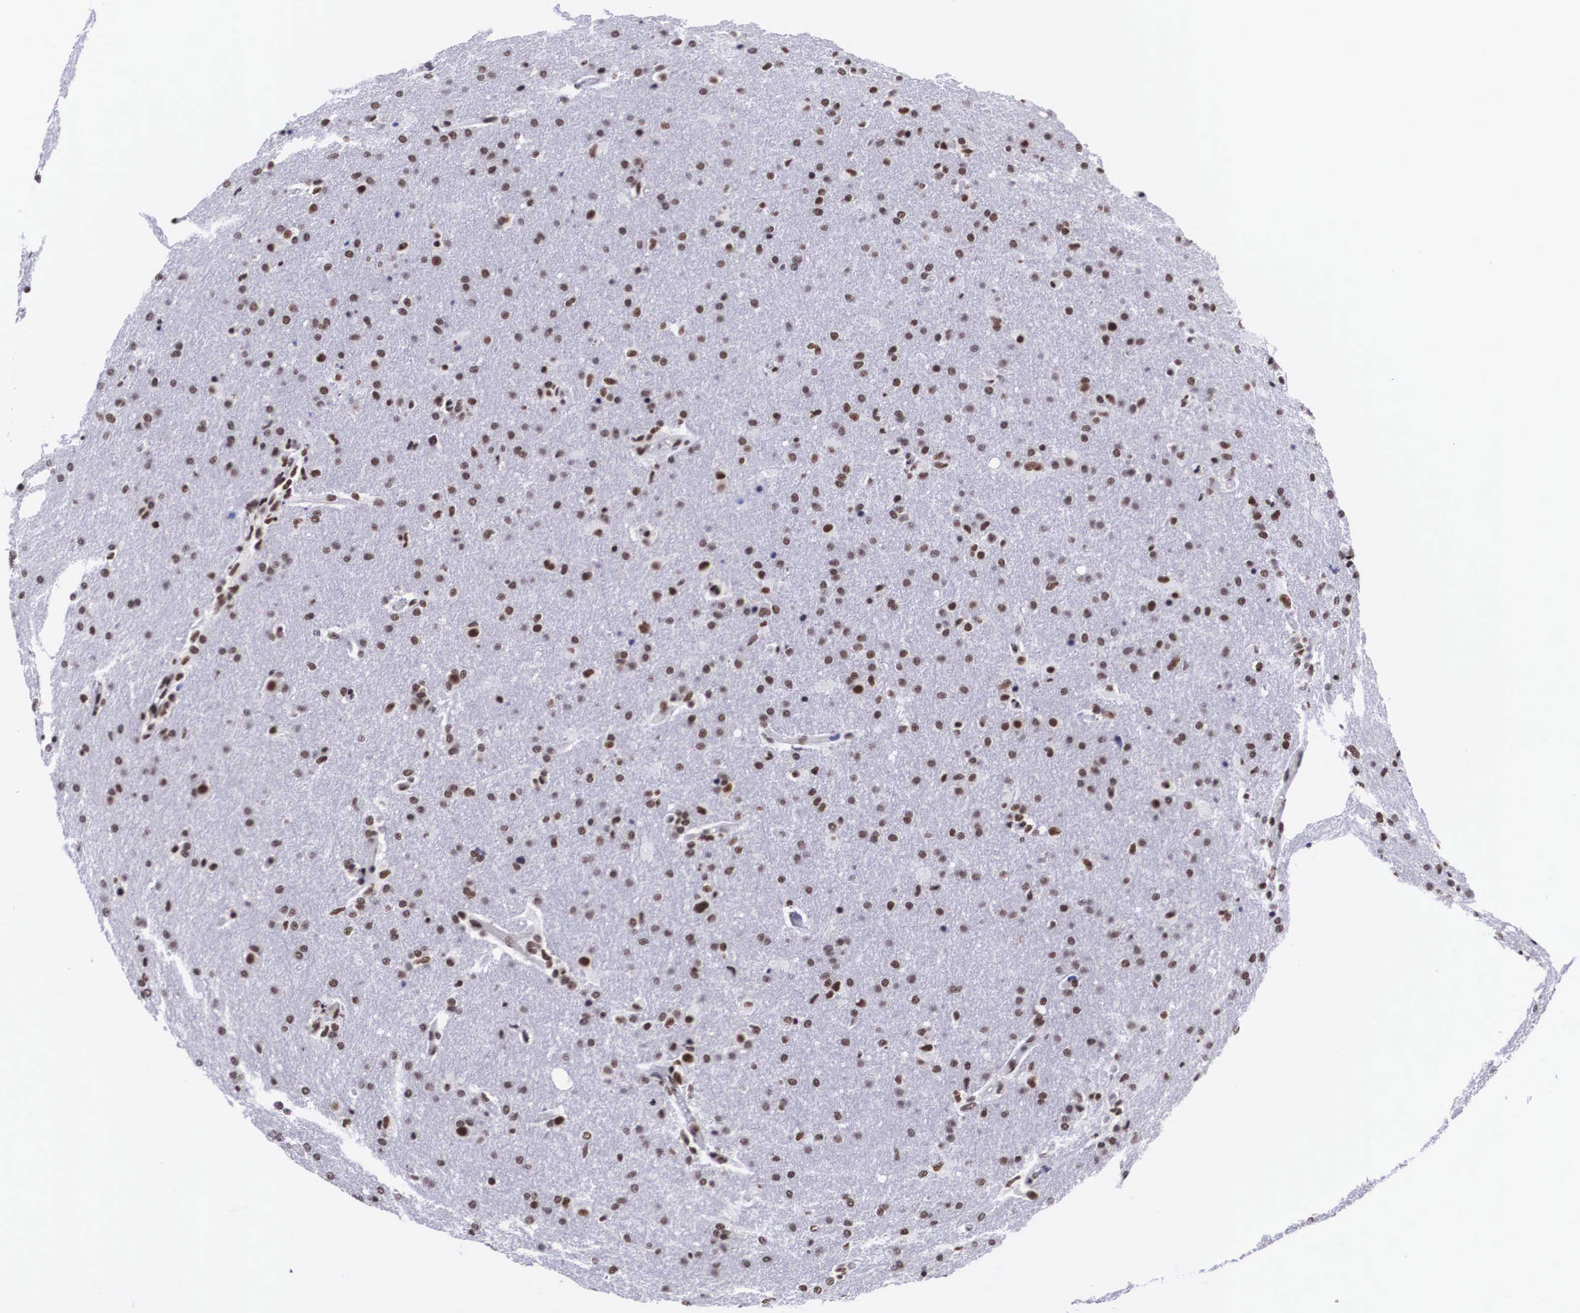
{"staining": {"intensity": "moderate", "quantity": ">75%", "location": "nuclear"}, "tissue": "glioma", "cell_type": "Tumor cells", "image_type": "cancer", "snomed": [{"axis": "morphology", "description": "Glioma, malignant, High grade"}, {"axis": "topography", "description": "Brain"}], "caption": "Protein staining of glioma tissue displays moderate nuclear positivity in about >75% of tumor cells.", "gene": "SF3A1", "patient": {"sex": "male", "age": 68}}